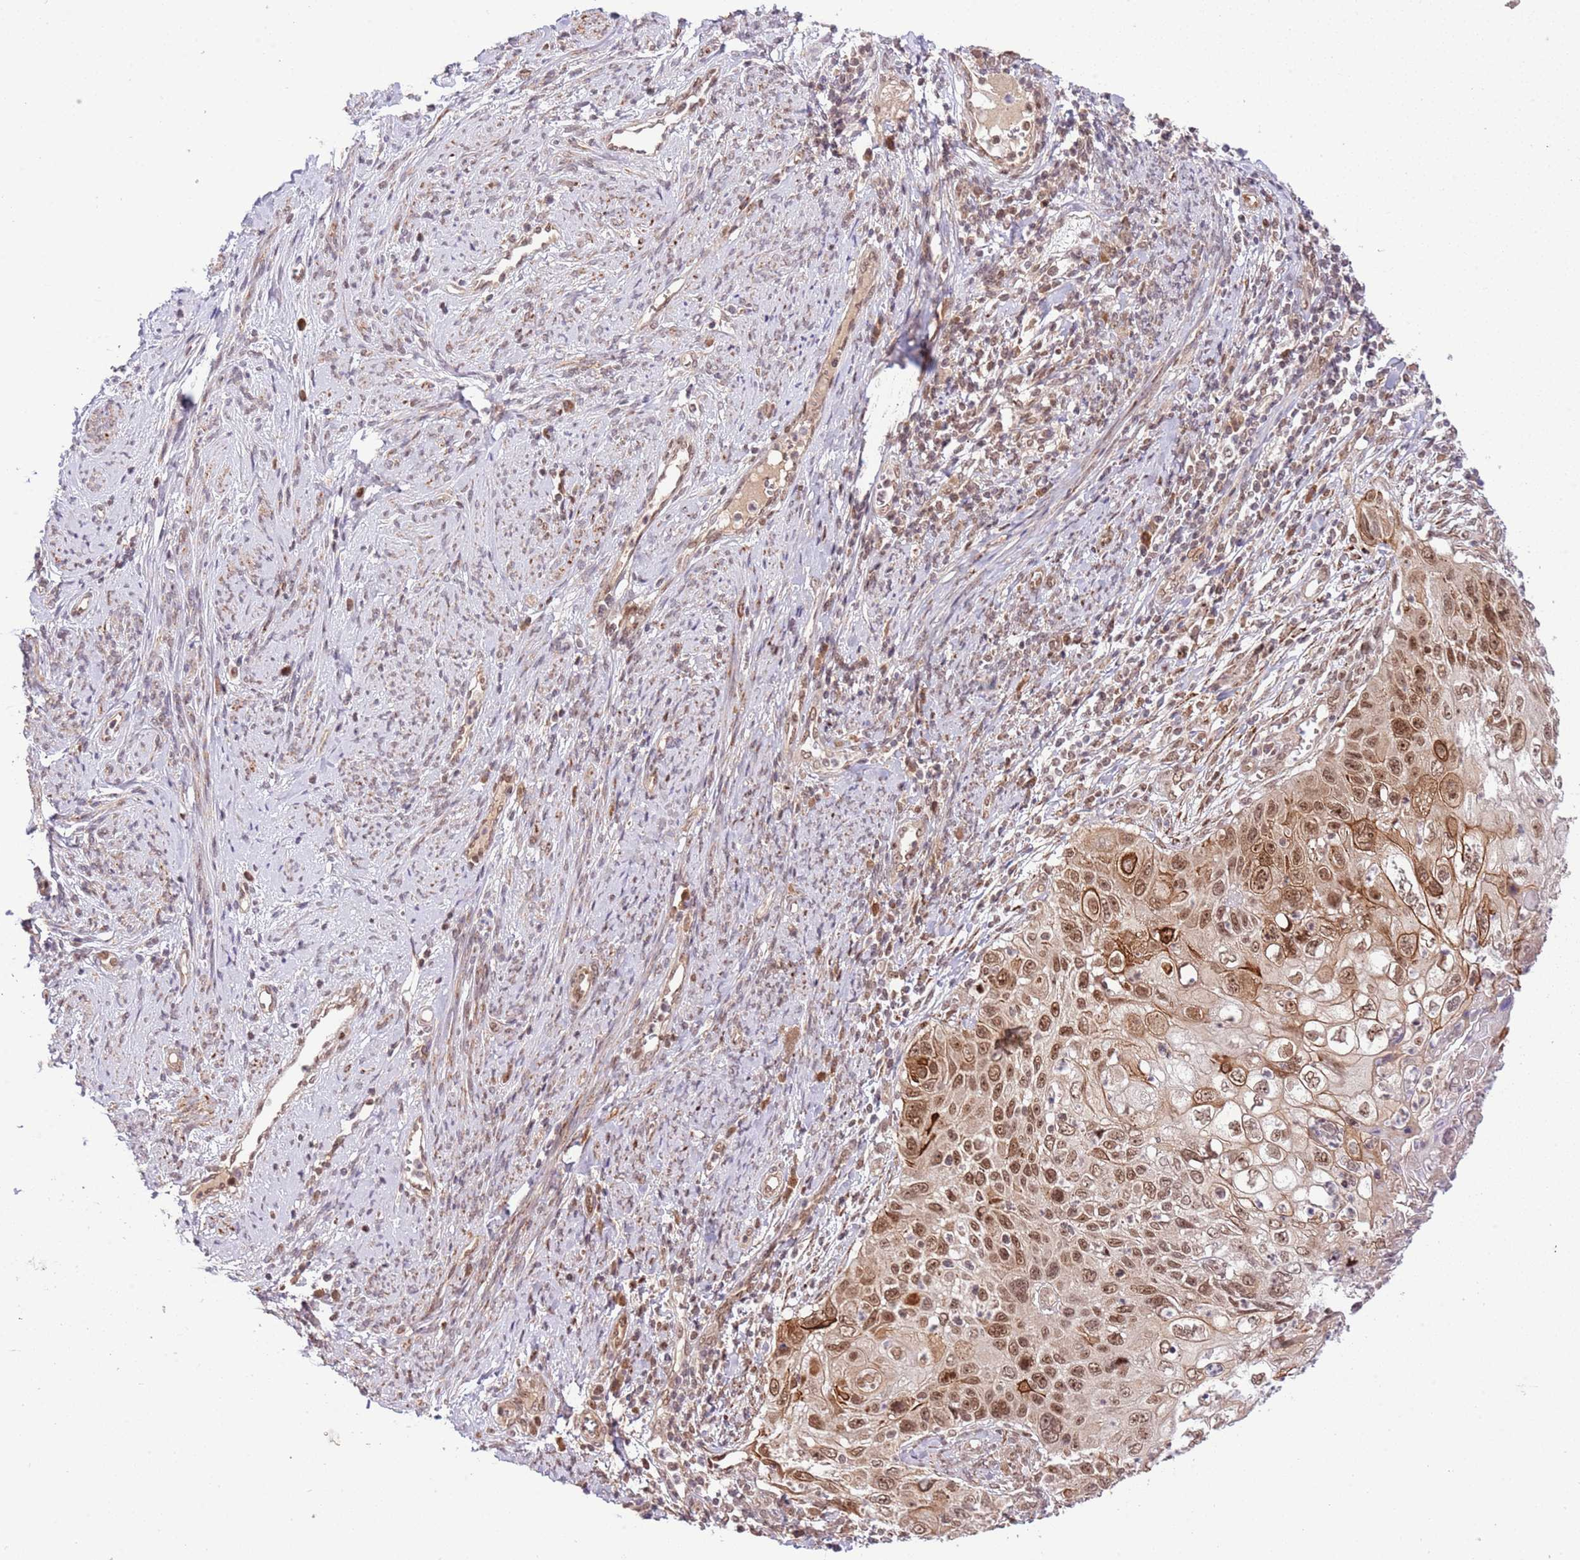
{"staining": {"intensity": "strong", "quantity": ">75%", "location": "cytoplasmic/membranous,nuclear"}, "tissue": "cervical cancer", "cell_type": "Tumor cells", "image_type": "cancer", "snomed": [{"axis": "morphology", "description": "Squamous cell carcinoma, NOS"}, {"axis": "topography", "description": "Cervix"}], "caption": "Tumor cells display strong cytoplasmic/membranous and nuclear positivity in approximately >75% of cells in cervical cancer.", "gene": "CHD1", "patient": {"sex": "female", "age": 70}}